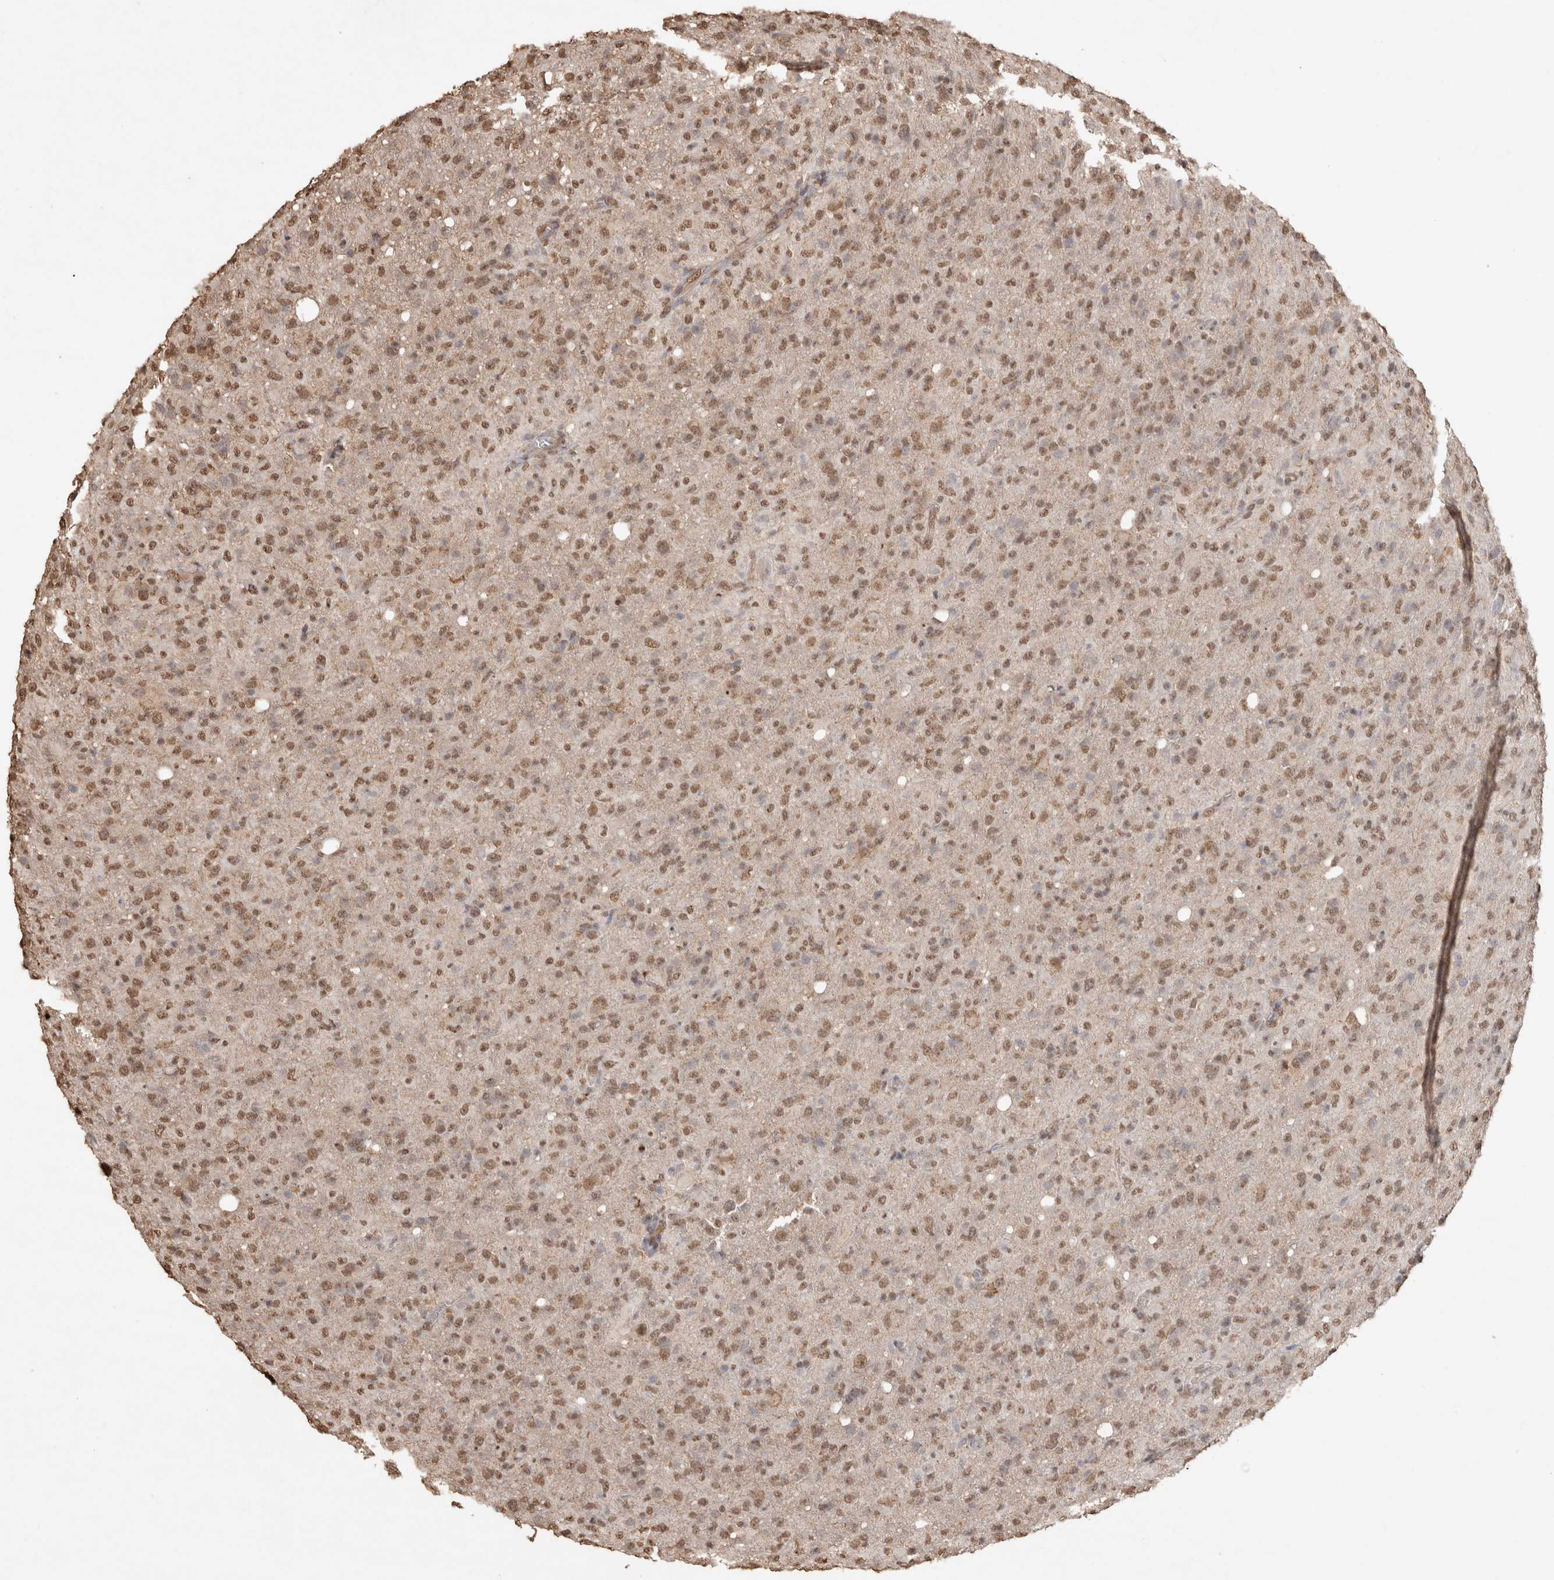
{"staining": {"intensity": "moderate", "quantity": ">75%", "location": "nuclear"}, "tissue": "glioma", "cell_type": "Tumor cells", "image_type": "cancer", "snomed": [{"axis": "morphology", "description": "Glioma, malignant, High grade"}, {"axis": "topography", "description": "Brain"}], "caption": "Immunohistochemistry (IHC) histopathology image of glioma stained for a protein (brown), which displays medium levels of moderate nuclear expression in approximately >75% of tumor cells.", "gene": "MLX", "patient": {"sex": "female", "age": 57}}